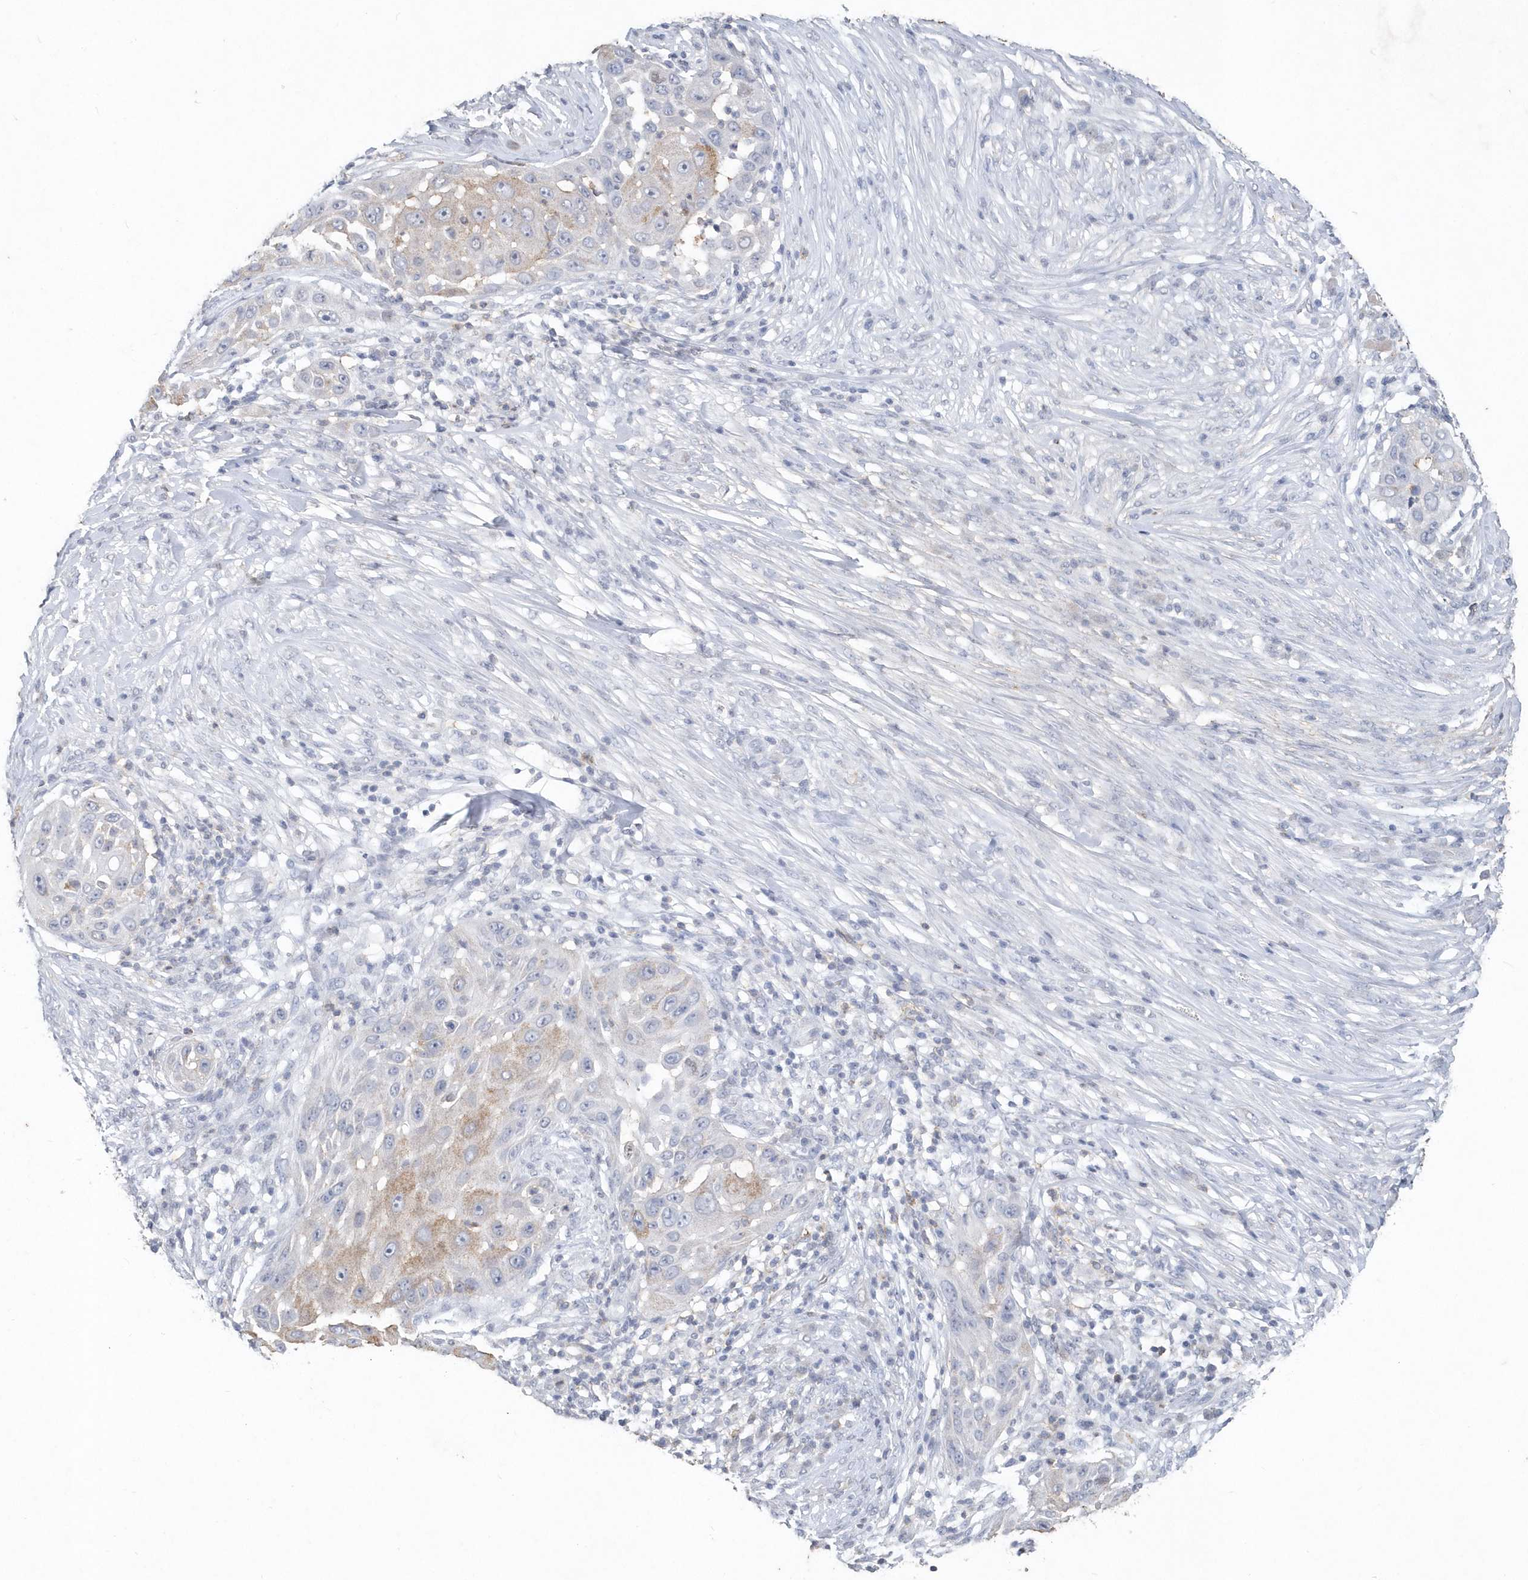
{"staining": {"intensity": "weak", "quantity": "<25%", "location": "cytoplasmic/membranous"}, "tissue": "skin cancer", "cell_type": "Tumor cells", "image_type": "cancer", "snomed": [{"axis": "morphology", "description": "Squamous cell carcinoma, NOS"}, {"axis": "topography", "description": "Skin"}], "caption": "Tumor cells show no significant protein staining in skin squamous cell carcinoma.", "gene": "PDCD1", "patient": {"sex": "female", "age": 44}}